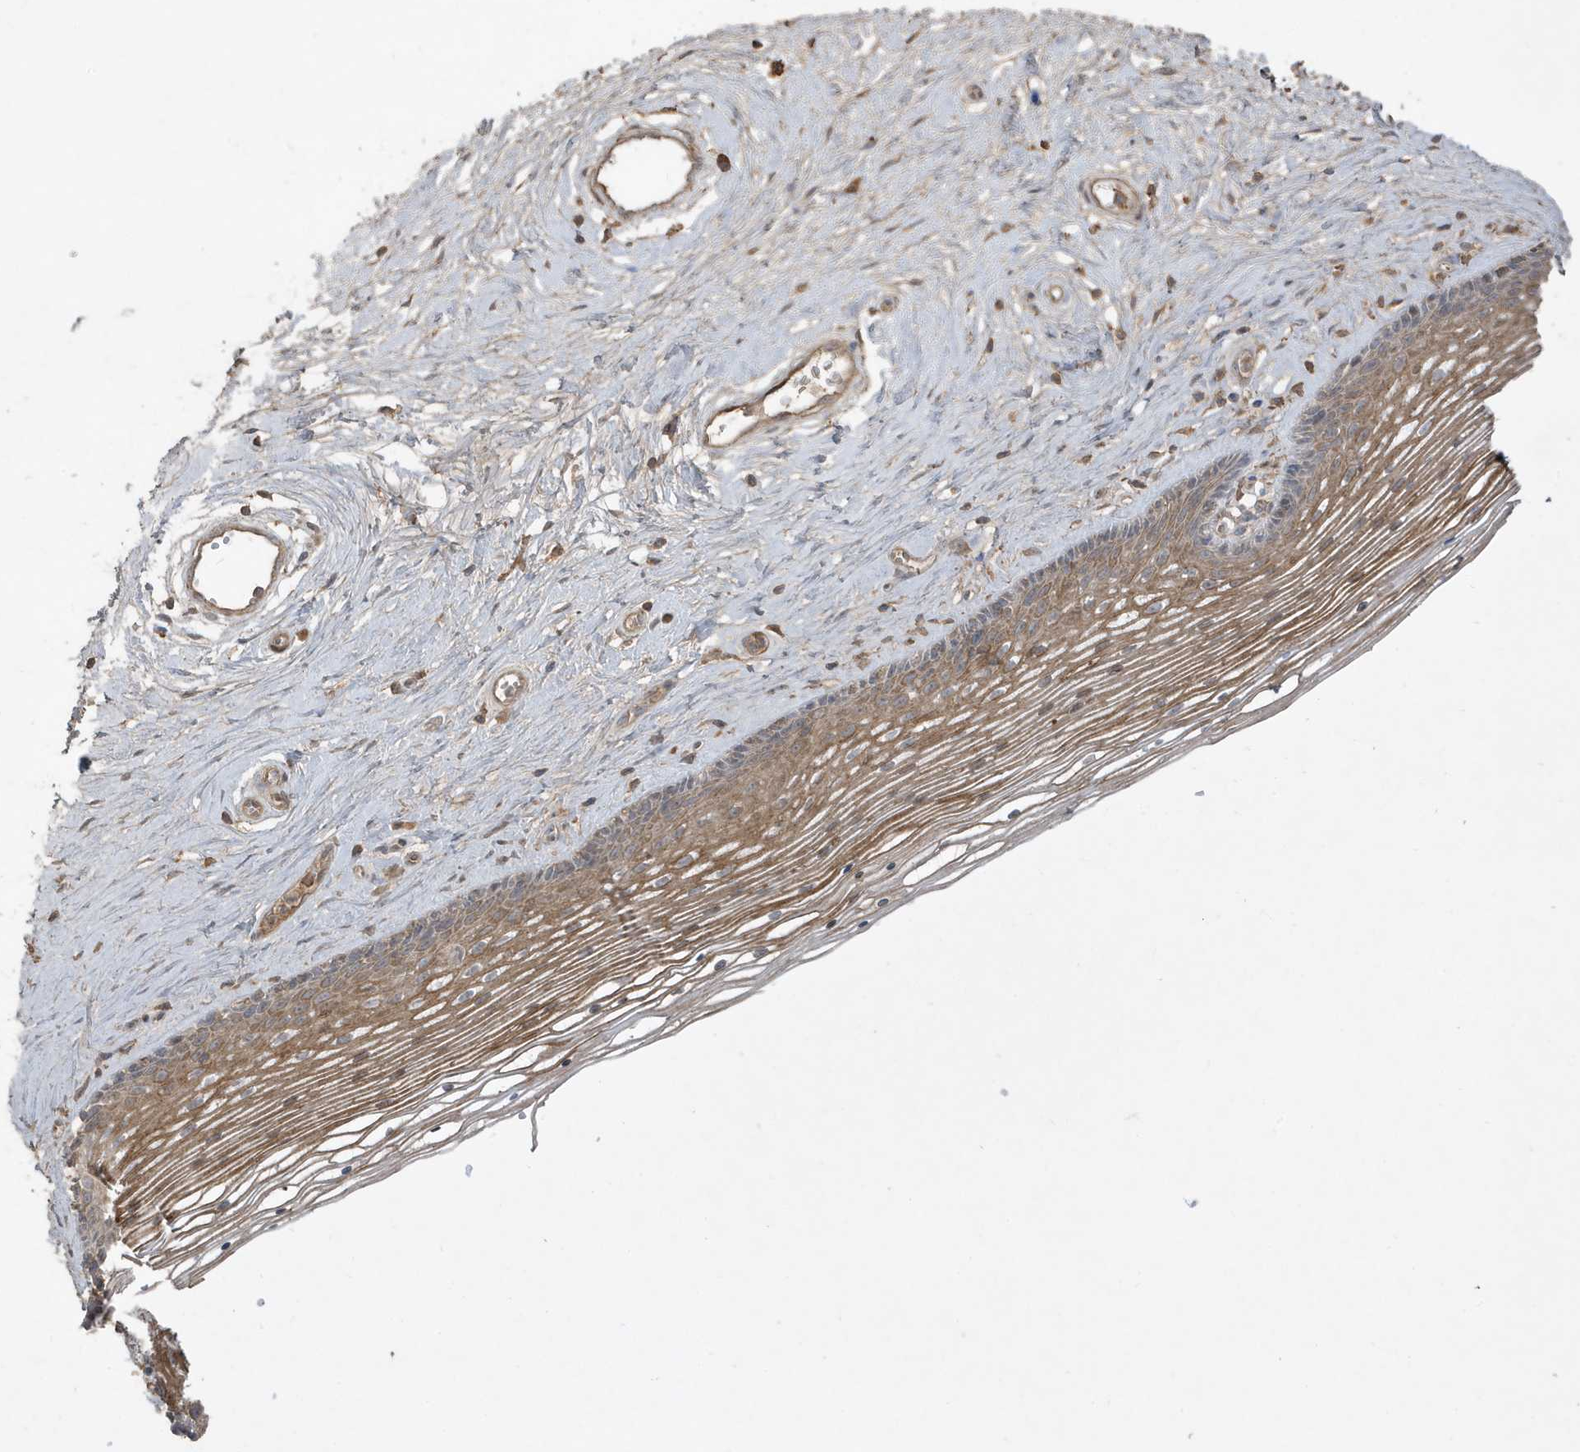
{"staining": {"intensity": "moderate", "quantity": ">75%", "location": "cytoplasmic/membranous"}, "tissue": "vagina", "cell_type": "Squamous epithelial cells", "image_type": "normal", "snomed": [{"axis": "morphology", "description": "Normal tissue, NOS"}, {"axis": "topography", "description": "Vagina"}], "caption": "High-magnification brightfield microscopy of unremarkable vagina stained with DAB (brown) and counterstained with hematoxylin (blue). squamous epithelial cells exhibit moderate cytoplasmic/membranous staining is seen in approximately>75% of cells. The protein is shown in brown color, while the nuclei are stained blue.", "gene": "PRRT3", "patient": {"sex": "female", "age": 46}}